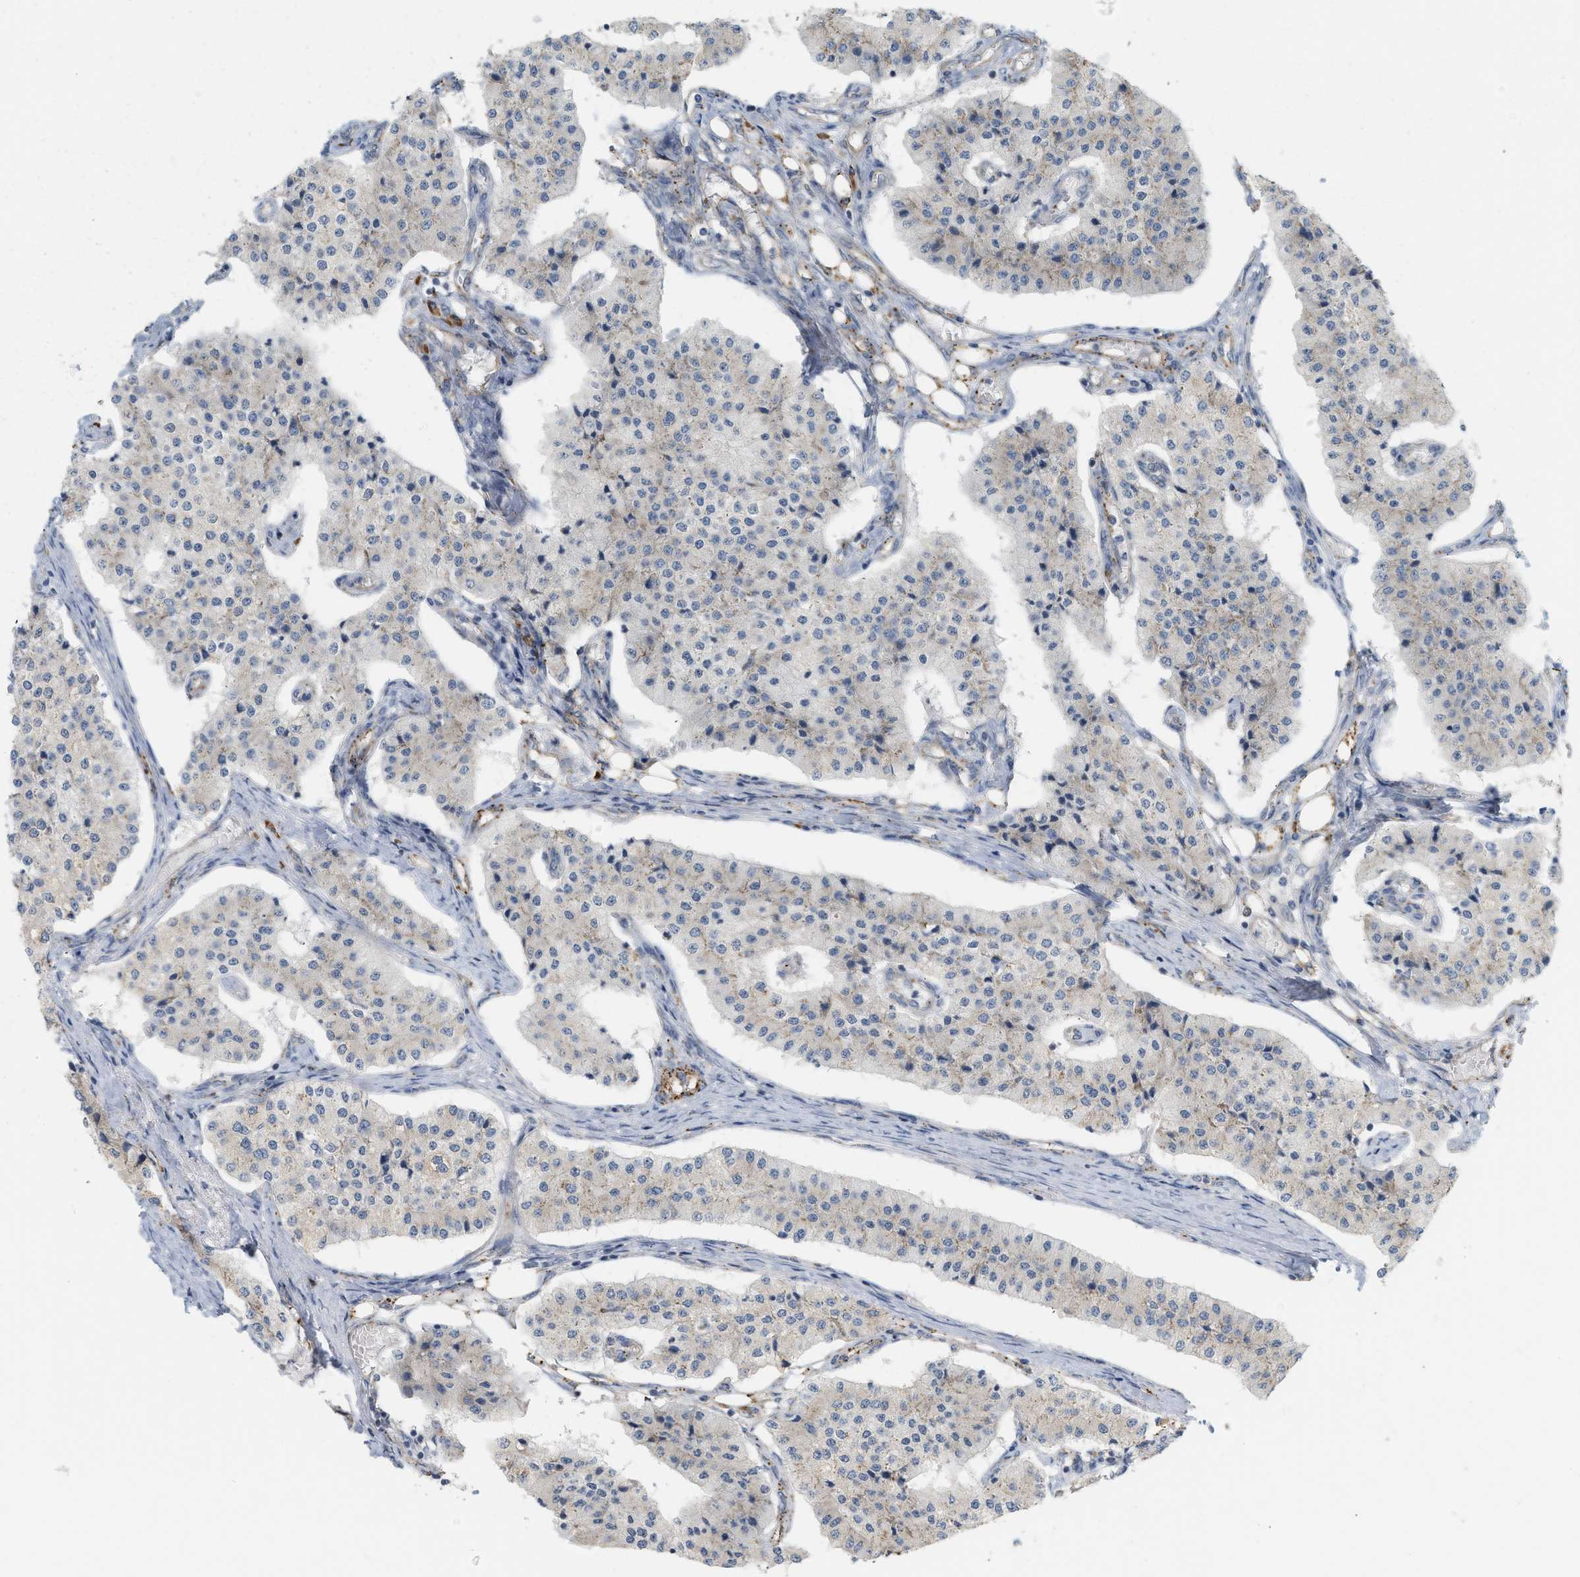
{"staining": {"intensity": "weak", "quantity": "<25%", "location": "cytoplasmic/membranous"}, "tissue": "carcinoid", "cell_type": "Tumor cells", "image_type": "cancer", "snomed": [{"axis": "morphology", "description": "Carcinoid, malignant, NOS"}, {"axis": "topography", "description": "Colon"}], "caption": "Immunohistochemical staining of human carcinoid displays no significant positivity in tumor cells. Brightfield microscopy of immunohistochemistry (IHC) stained with DAB (brown) and hematoxylin (blue), captured at high magnification.", "gene": "SVOP", "patient": {"sex": "female", "age": 52}}